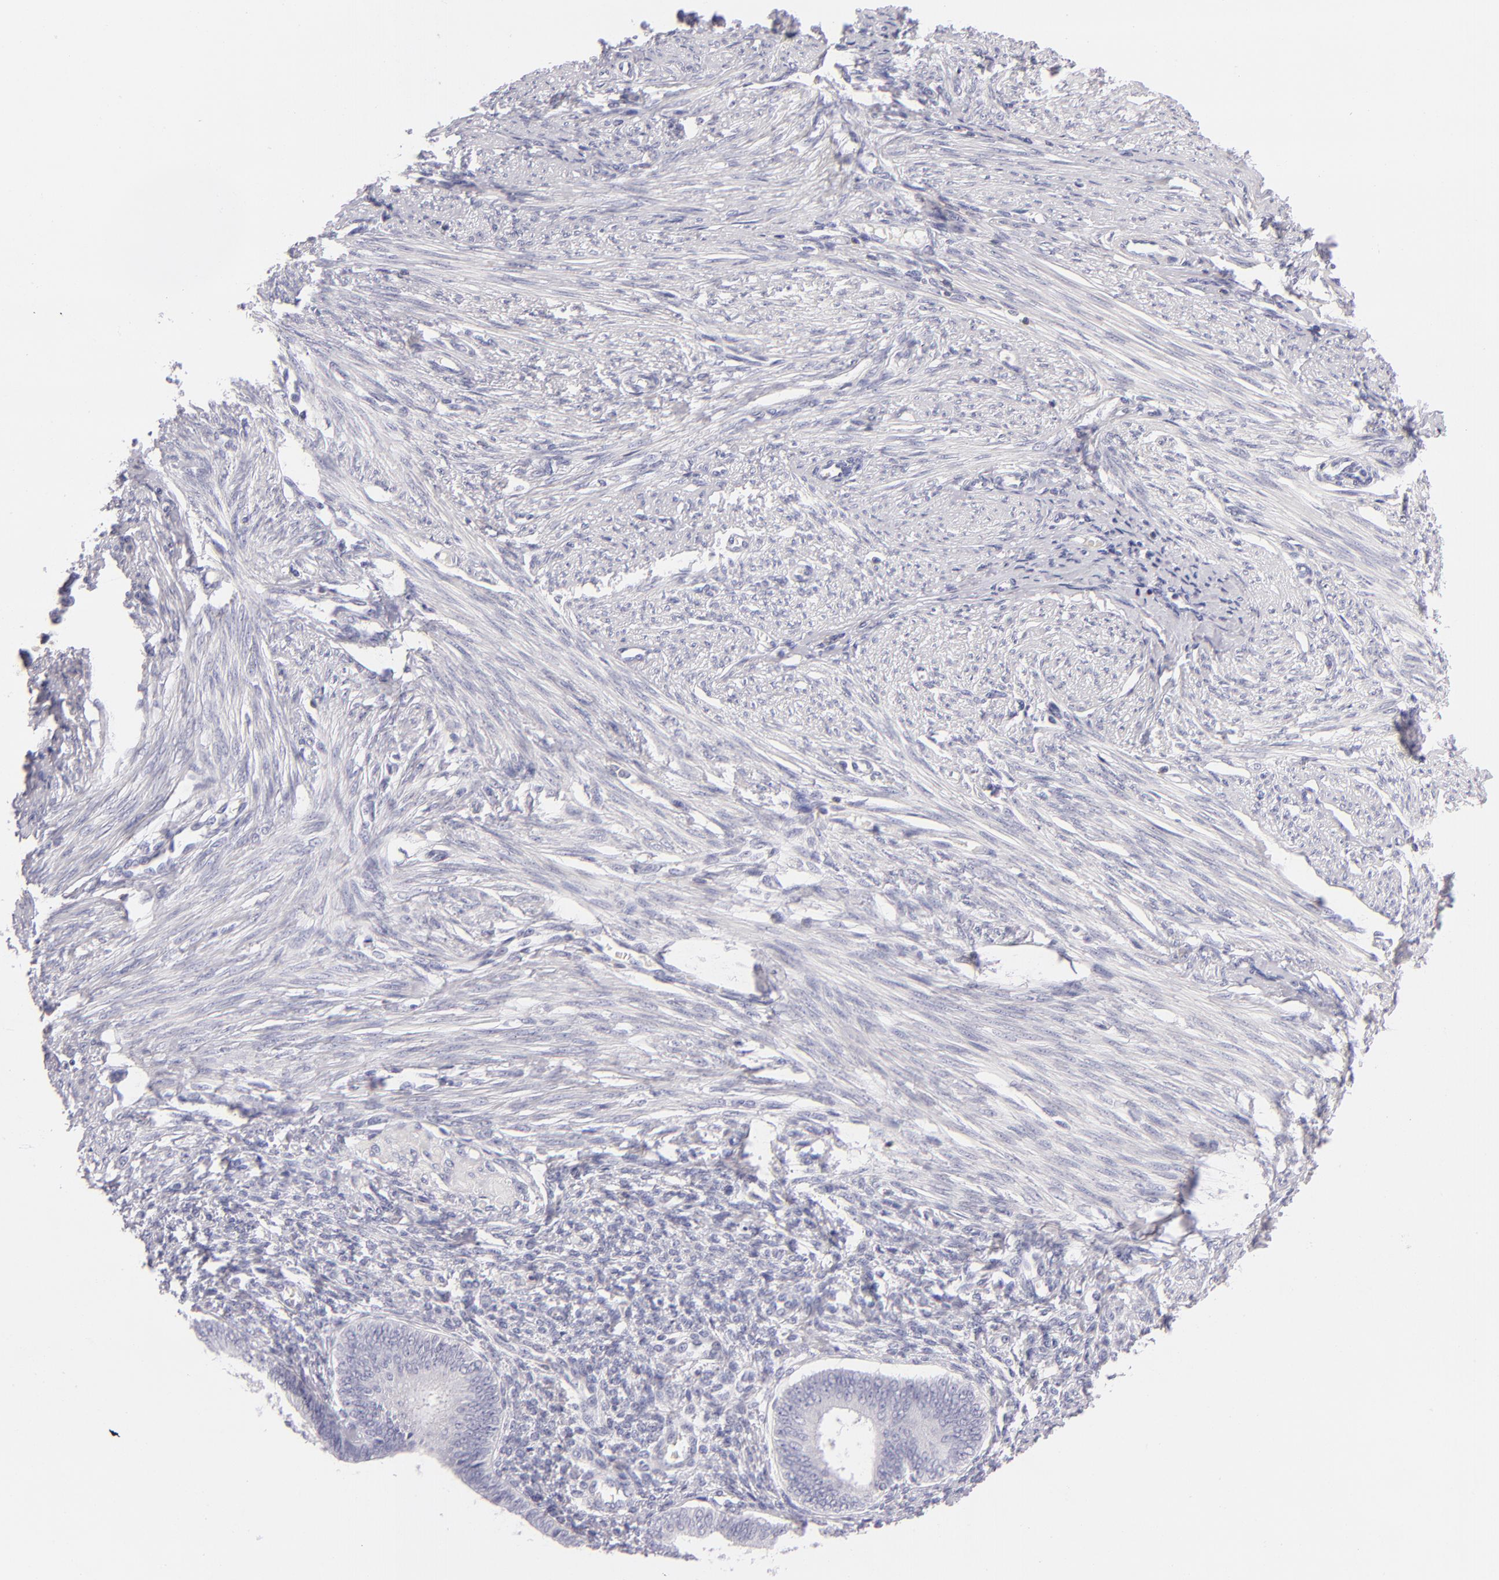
{"staining": {"intensity": "negative", "quantity": "none", "location": "none"}, "tissue": "endometrial cancer", "cell_type": "Tumor cells", "image_type": "cancer", "snomed": [{"axis": "morphology", "description": "Adenocarcinoma, NOS"}, {"axis": "topography", "description": "Endometrium"}], "caption": "A micrograph of human endometrial cancer is negative for staining in tumor cells. (IHC, brightfield microscopy, high magnification).", "gene": "CD48", "patient": {"sex": "female", "age": 63}}